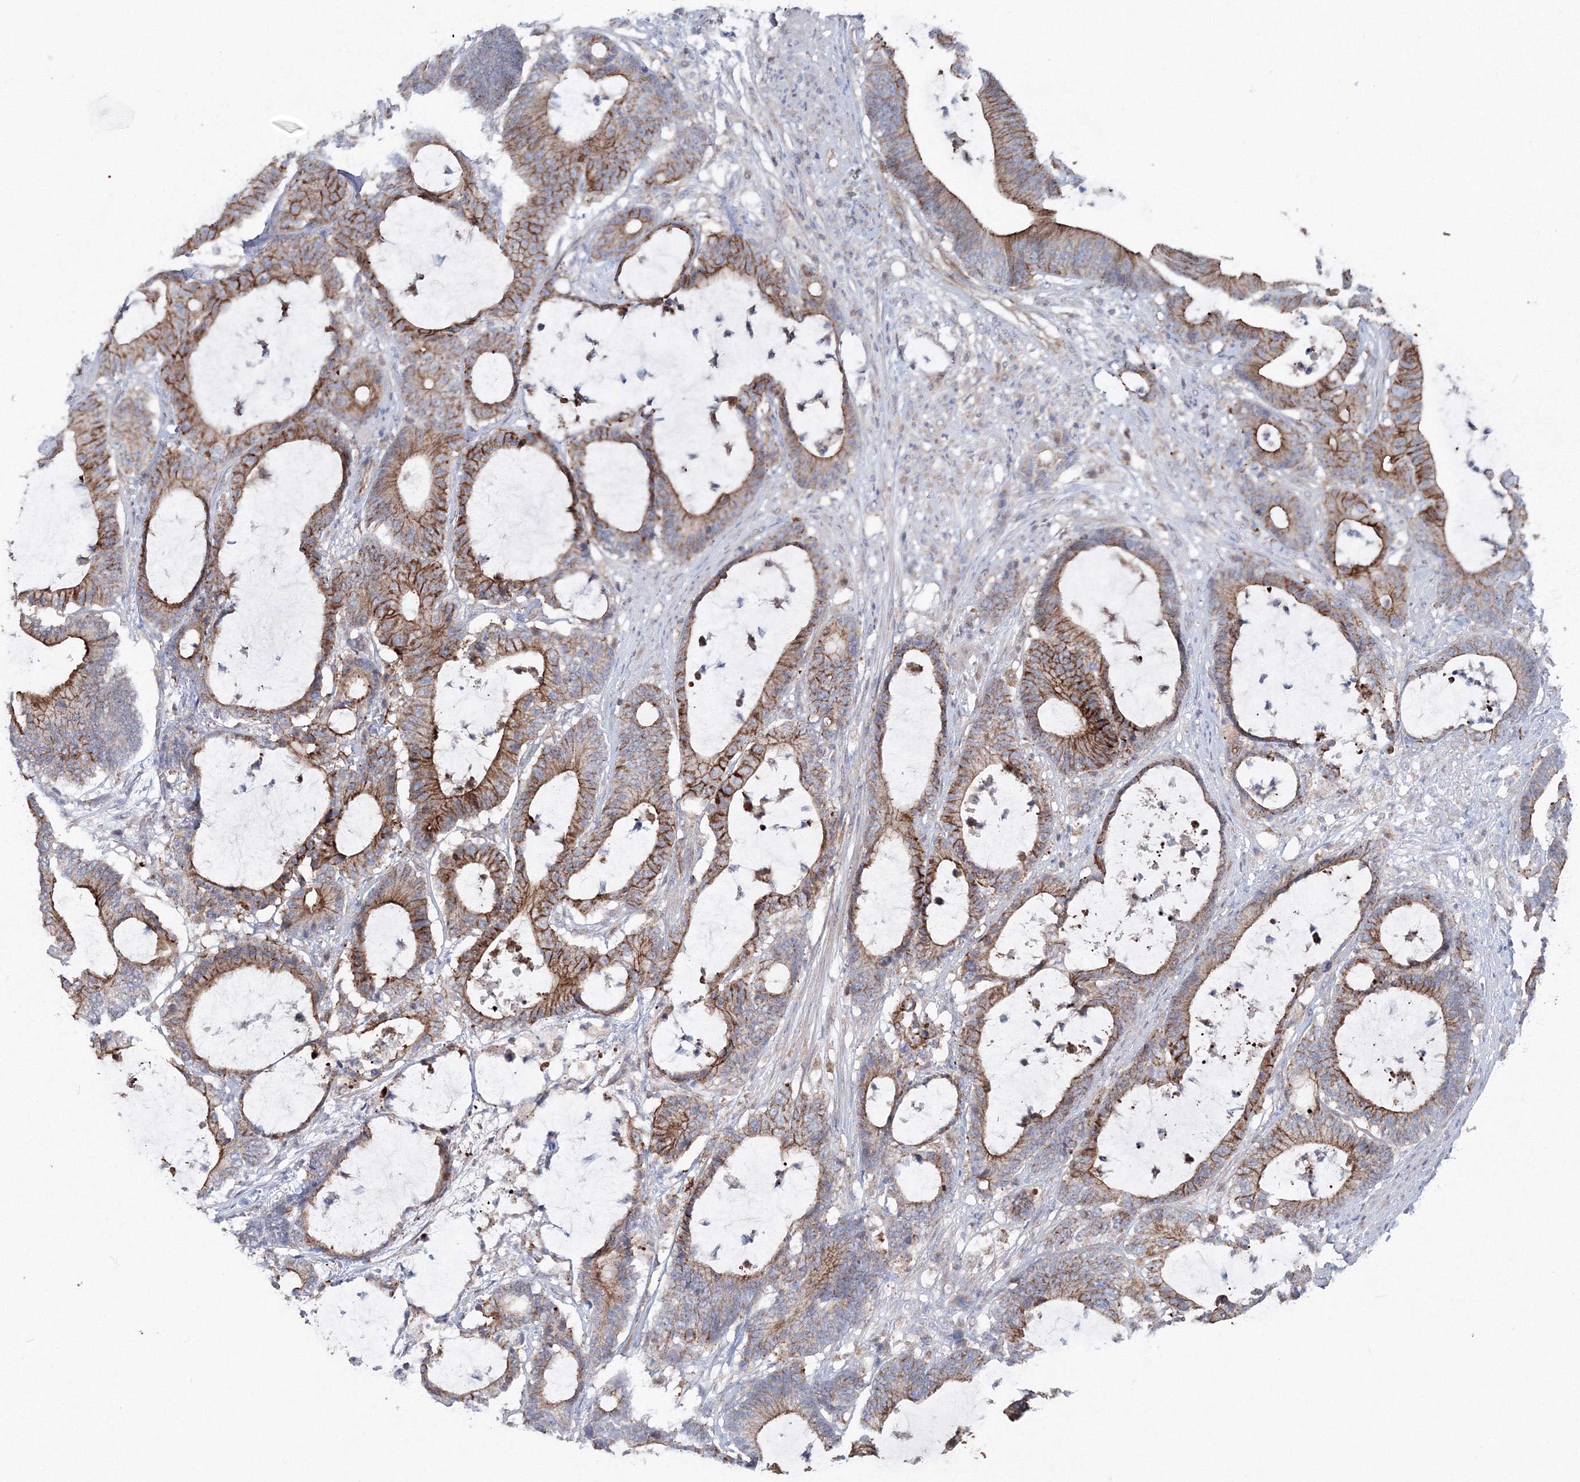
{"staining": {"intensity": "moderate", "quantity": ">75%", "location": "cytoplasmic/membranous"}, "tissue": "colorectal cancer", "cell_type": "Tumor cells", "image_type": "cancer", "snomed": [{"axis": "morphology", "description": "Adenocarcinoma, NOS"}, {"axis": "topography", "description": "Colon"}], "caption": "Immunohistochemical staining of human colorectal cancer (adenocarcinoma) demonstrates moderate cytoplasmic/membranous protein staining in about >75% of tumor cells.", "gene": "GGA2", "patient": {"sex": "female", "age": 84}}